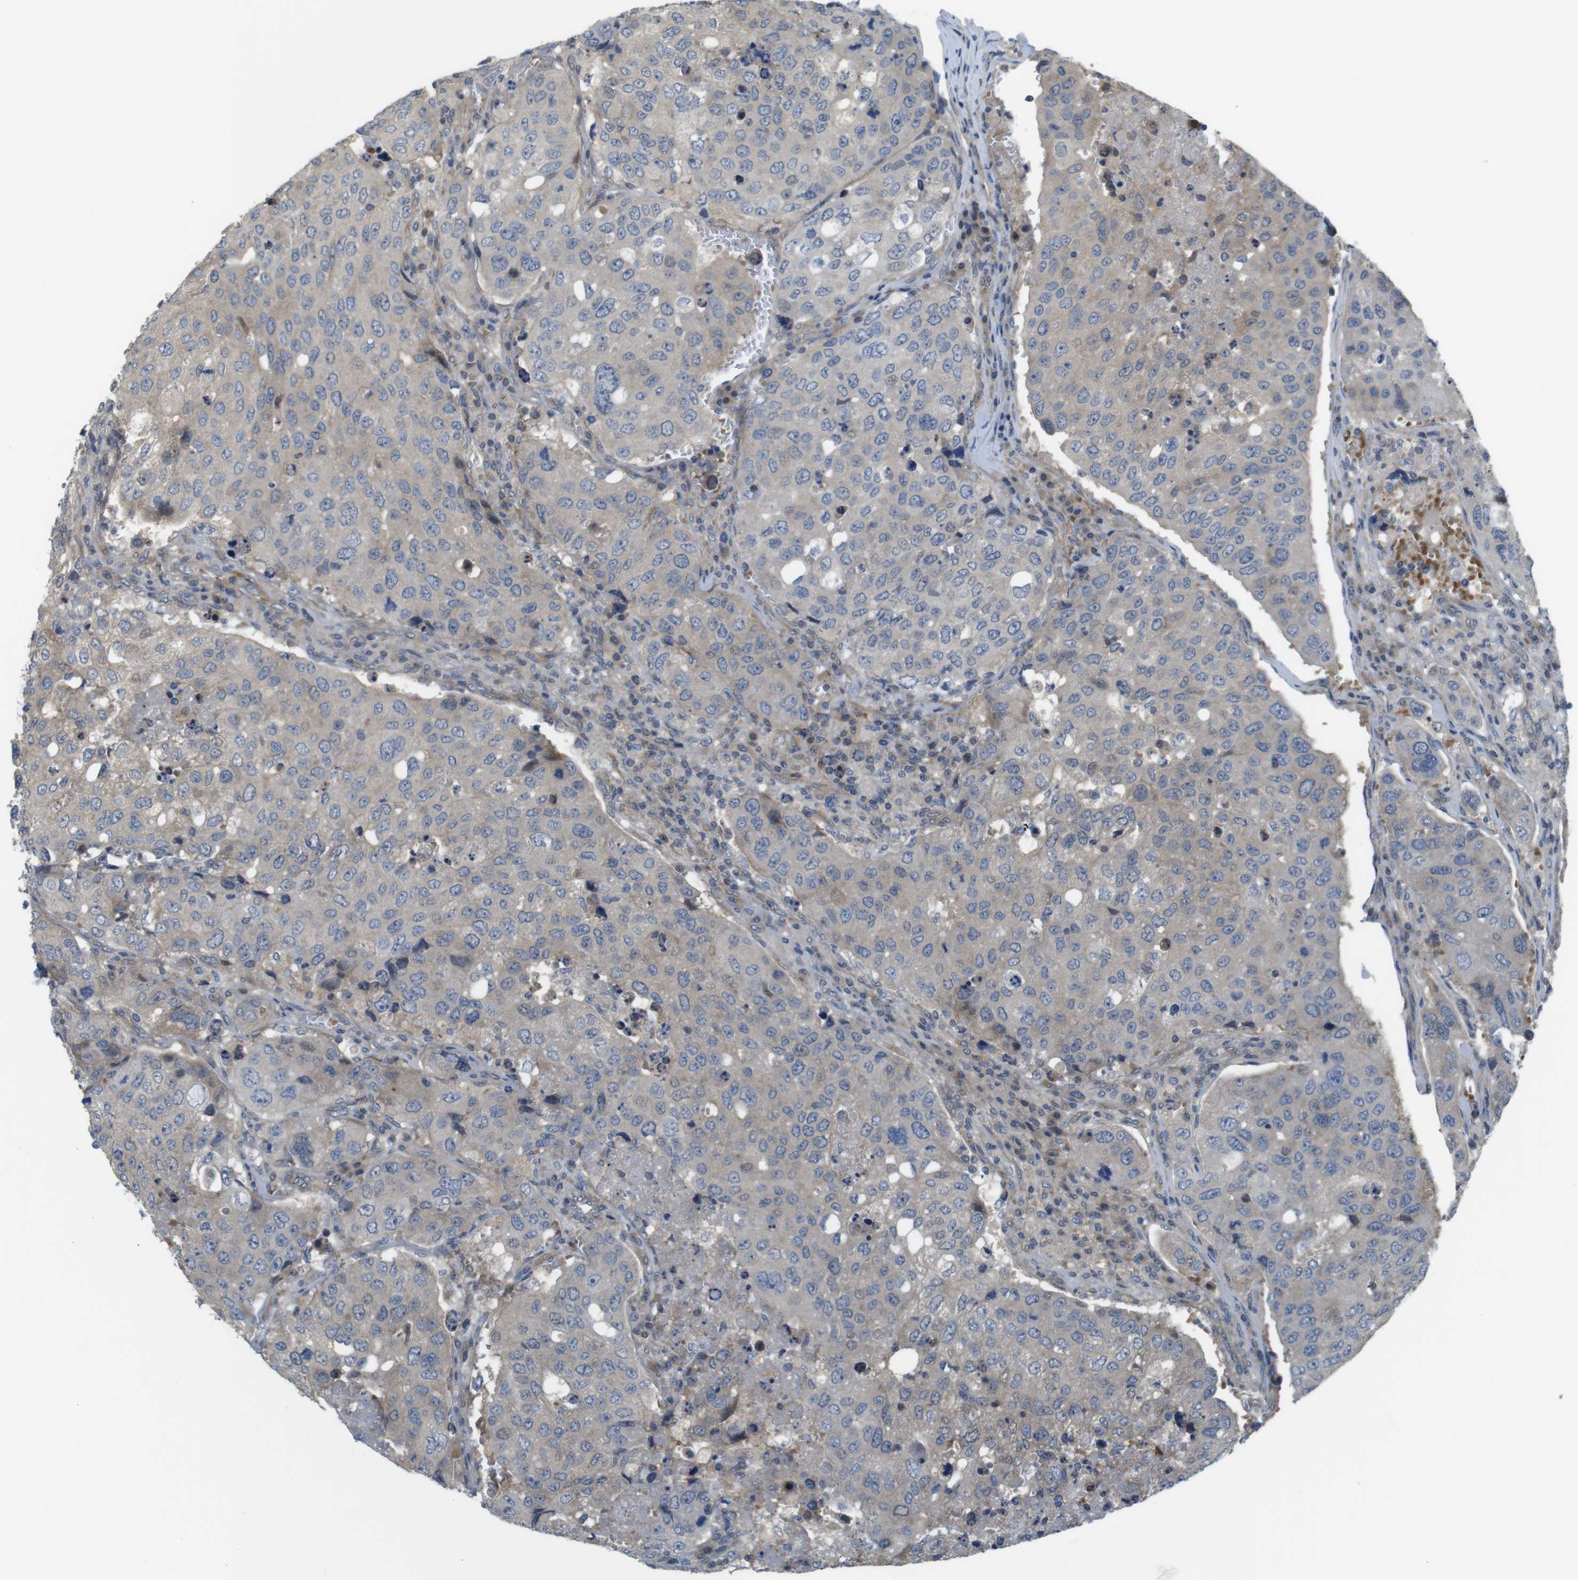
{"staining": {"intensity": "negative", "quantity": "none", "location": "none"}, "tissue": "urothelial cancer", "cell_type": "Tumor cells", "image_type": "cancer", "snomed": [{"axis": "morphology", "description": "Urothelial carcinoma, High grade"}, {"axis": "topography", "description": "Lymph node"}, {"axis": "topography", "description": "Urinary bladder"}], "caption": "Immunohistochemistry (IHC) micrograph of neoplastic tissue: human high-grade urothelial carcinoma stained with DAB demonstrates no significant protein staining in tumor cells.", "gene": "ABHD15", "patient": {"sex": "male", "age": 51}}